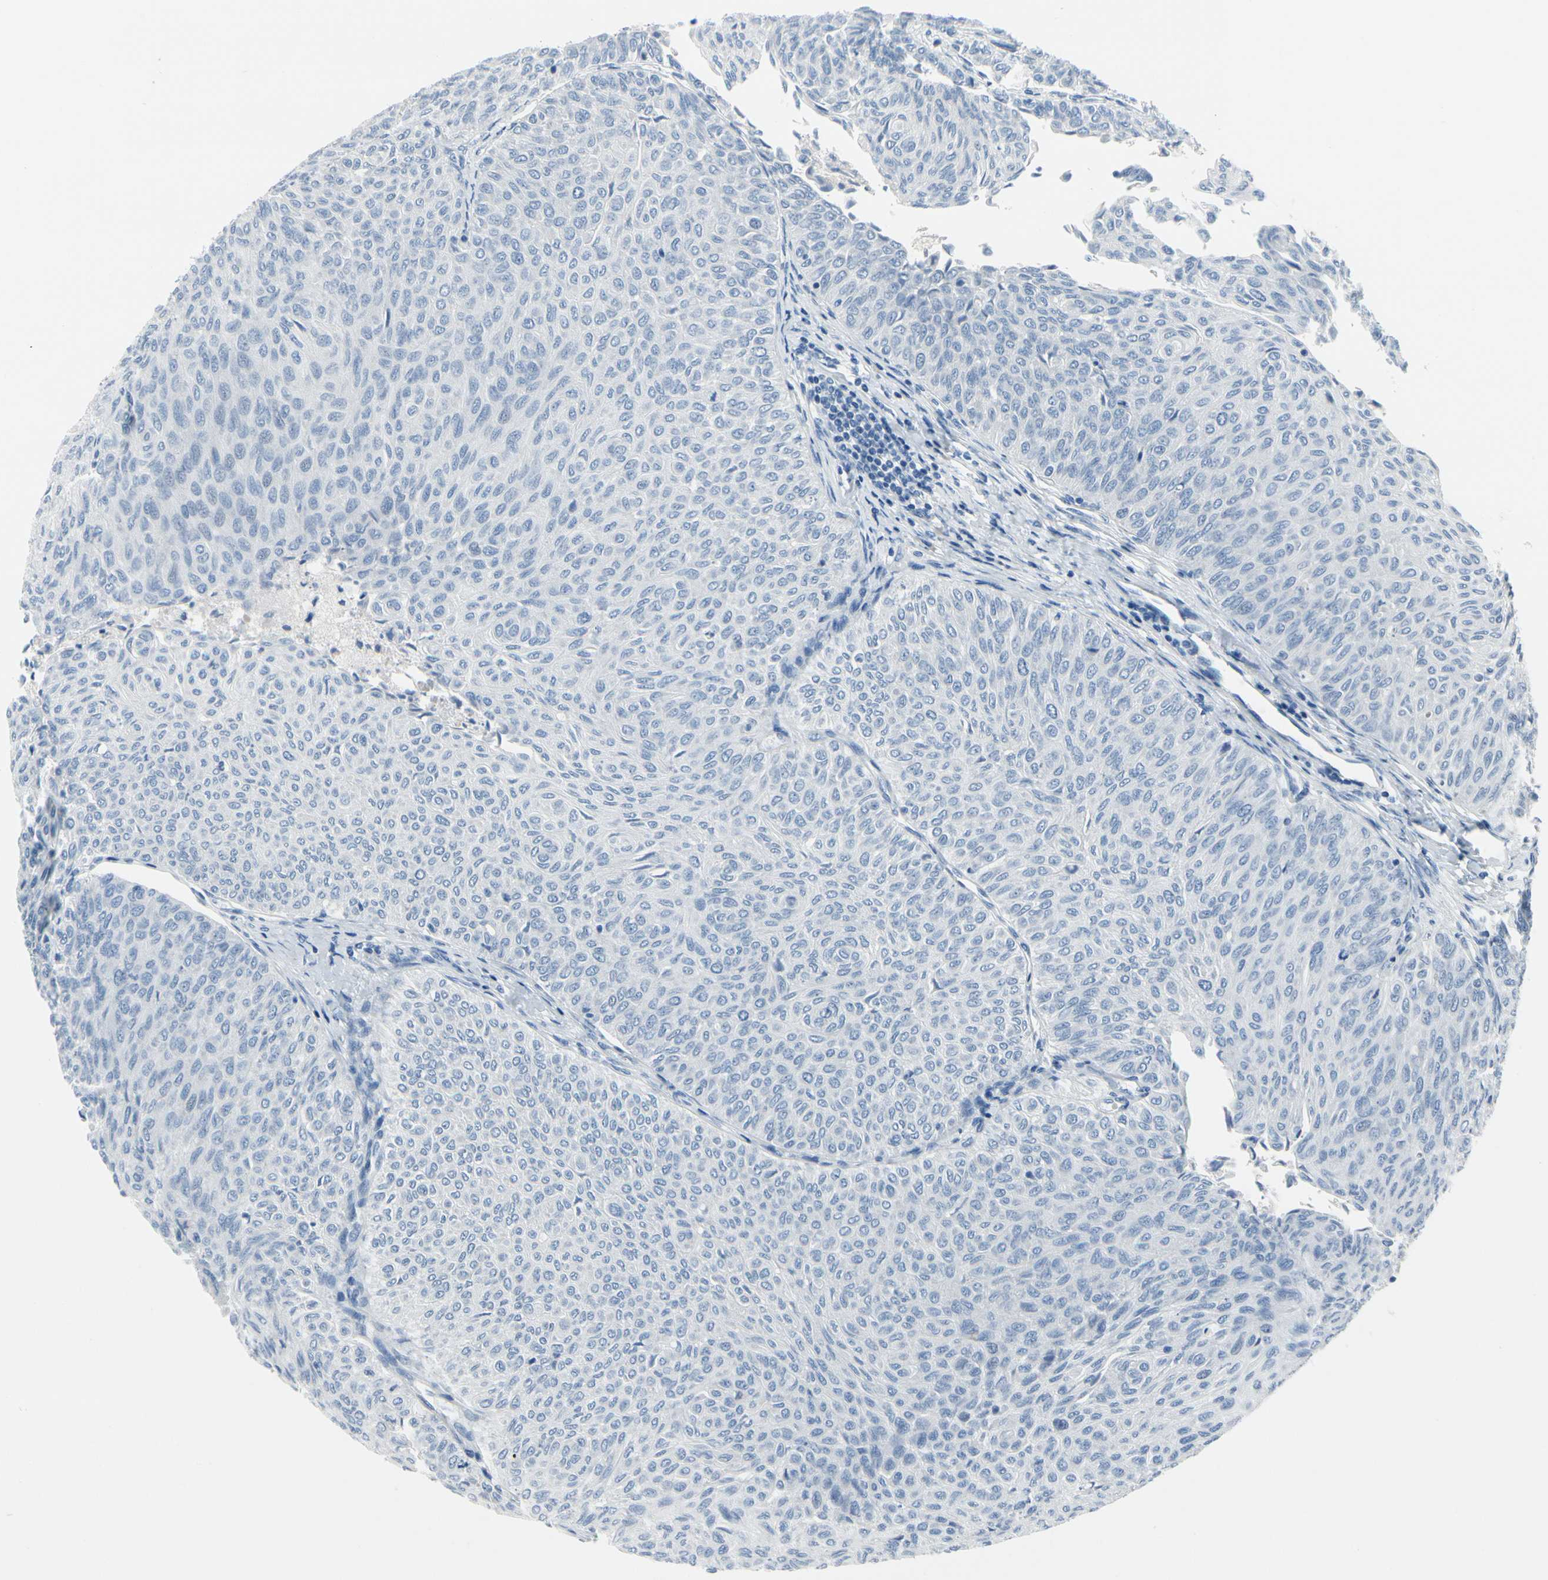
{"staining": {"intensity": "negative", "quantity": "none", "location": "none"}, "tissue": "urothelial cancer", "cell_type": "Tumor cells", "image_type": "cancer", "snomed": [{"axis": "morphology", "description": "Urothelial carcinoma, Low grade"}, {"axis": "topography", "description": "Urinary bladder"}], "caption": "High magnification brightfield microscopy of urothelial cancer stained with DAB (brown) and counterstained with hematoxylin (blue): tumor cells show no significant expression.", "gene": "MUC5B", "patient": {"sex": "male", "age": 78}}